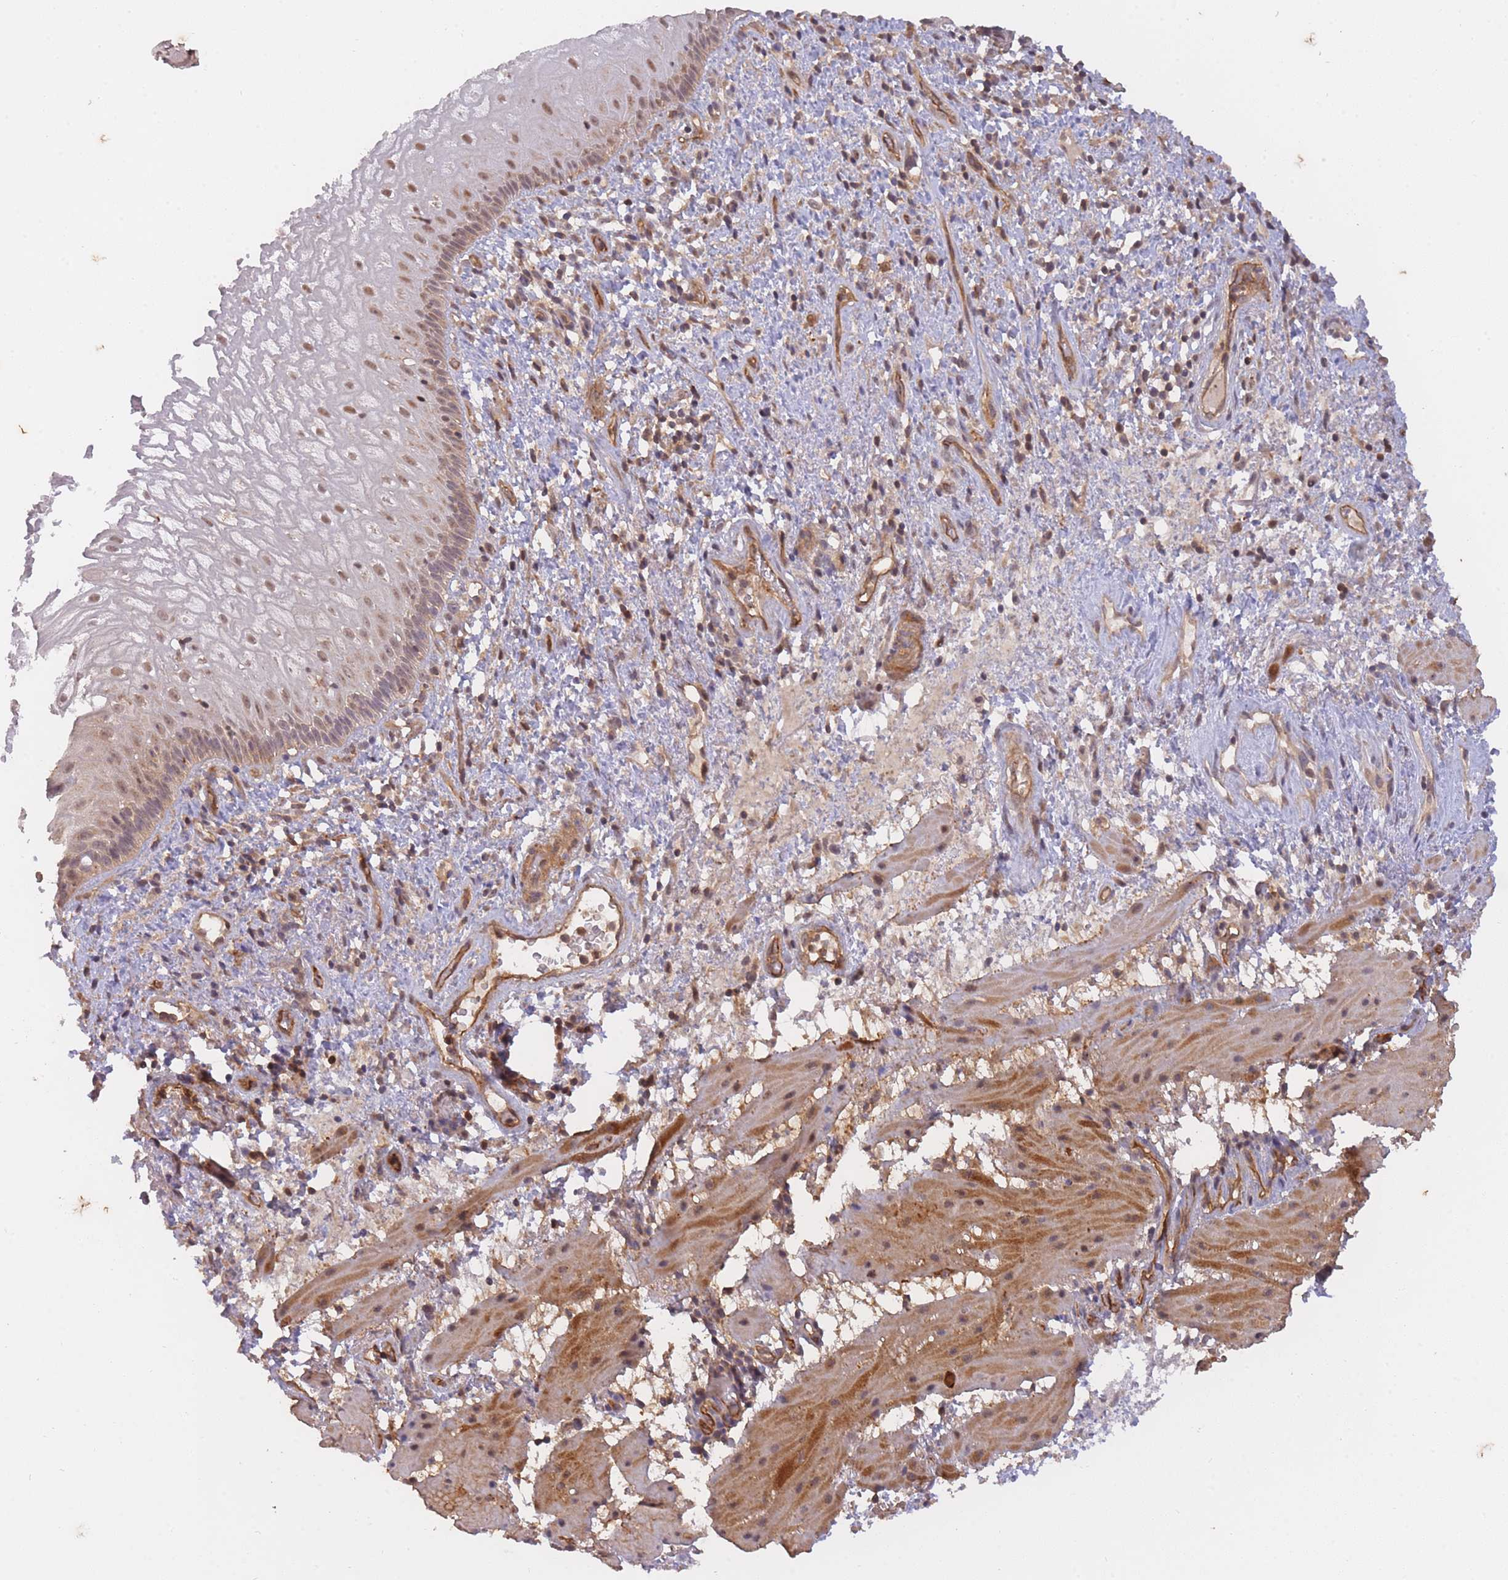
{"staining": {"intensity": "moderate", "quantity": ">75%", "location": "nuclear"}, "tissue": "esophagus", "cell_type": "Squamous epithelial cells", "image_type": "normal", "snomed": [{"axis": "morphology", "description": "Normal tissue, NOS"}, {"axis": "topography", "description": "Esophagus"}], "caption": "Immunohistochemistry photomicrograph of unremarkable esophagus stained for a protein (brown), which displays medium levels of moderate nuclear positivity in about >75% of squamous epithelial cells.", "gene": "ST8SIA4", "patient": {"sex": "female", "age": 75}}